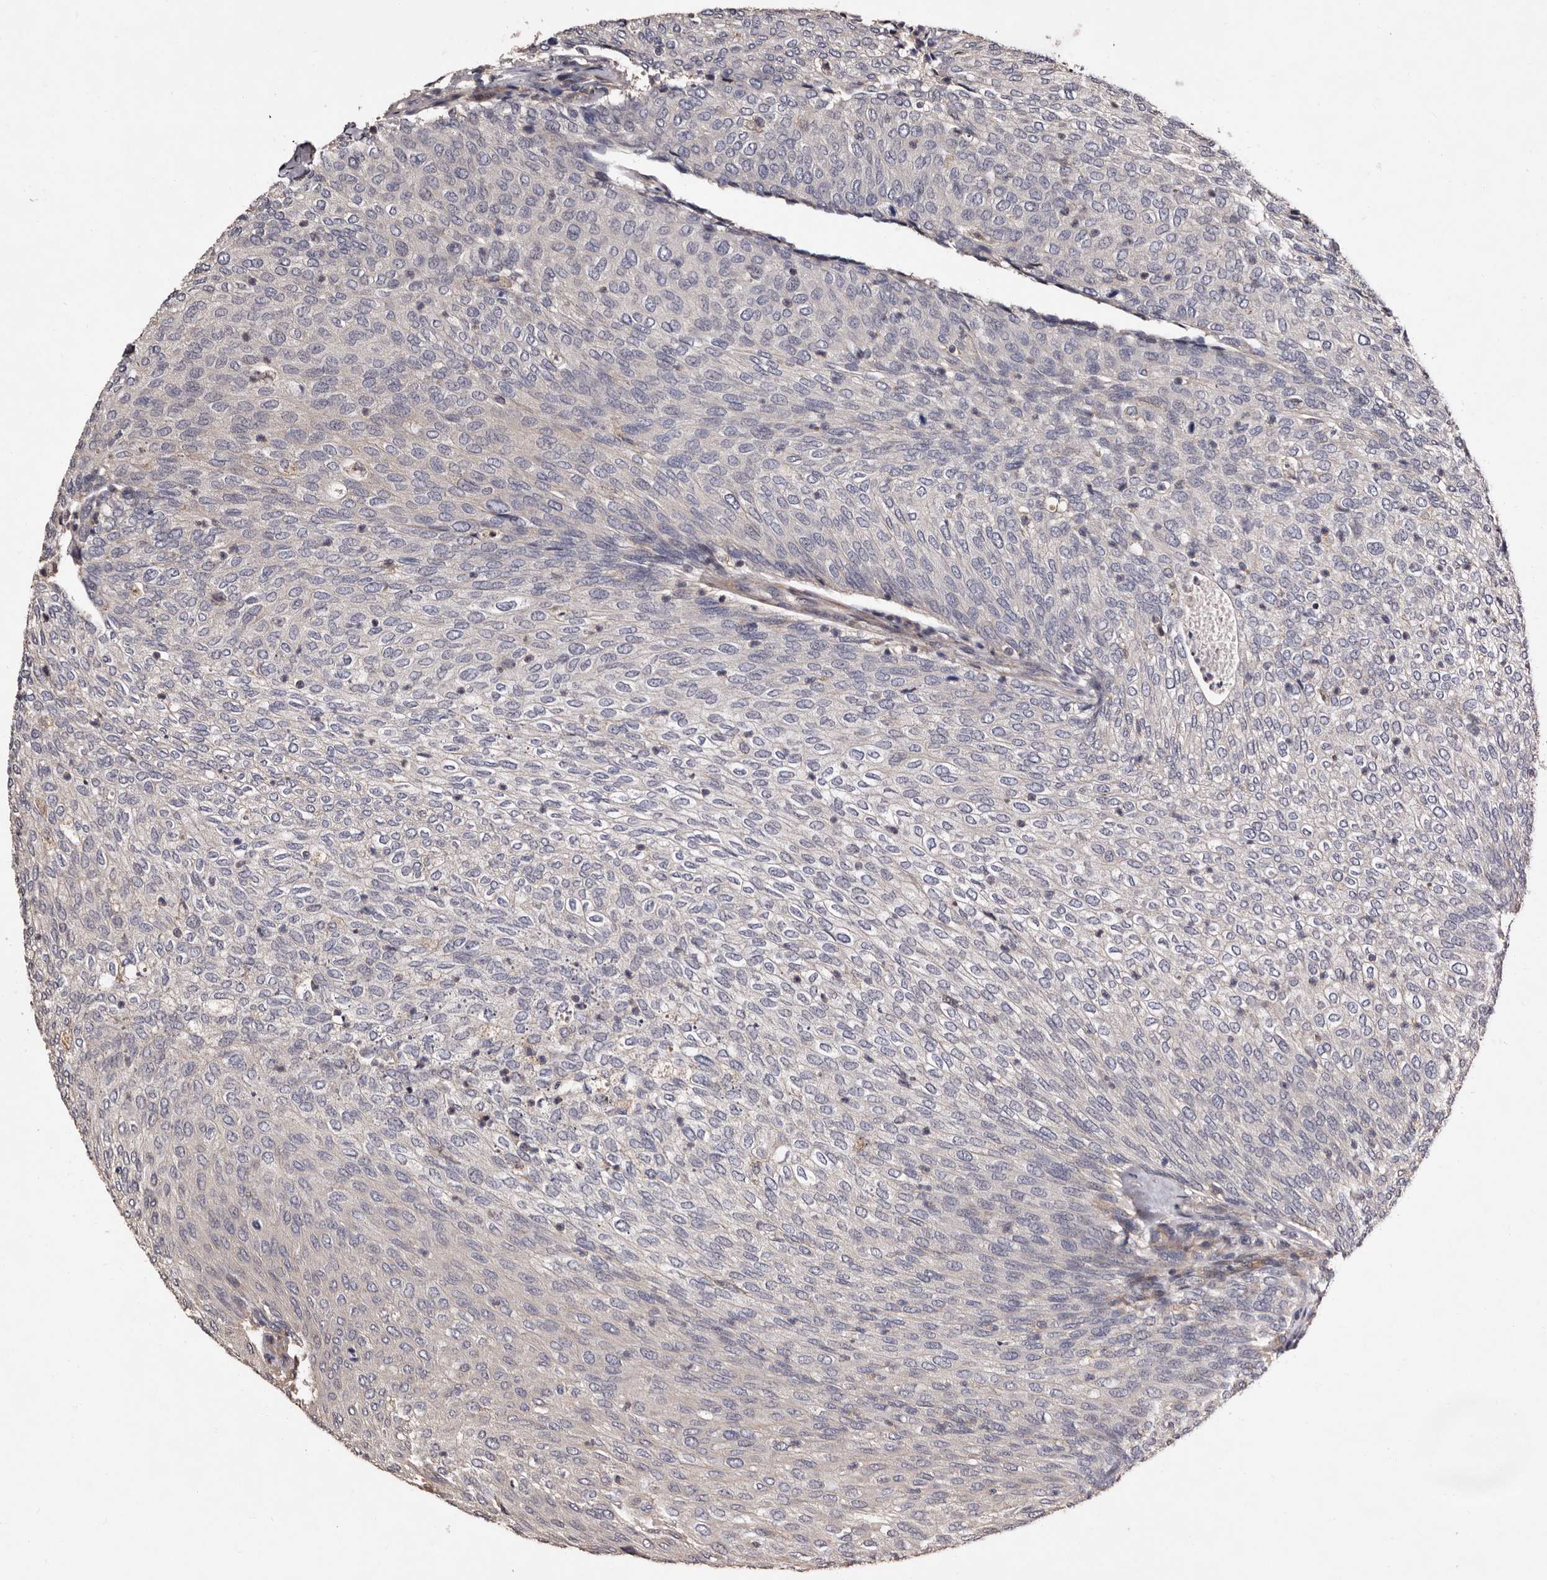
{"staining": {"intensity": "negative", "quantity": "none", "location": "none"}, "tissue": "urothelial cancer", "cell_type": "Tumor cells", "image_type": "cancer", "snomed": [{"axis": "morphology", "description": "Urothelial carcinoma, Low grade"}, {"axis": "topography", "description": "Urinary bladder"}], "caption": "Tumor cells are negative for brown protein staining in low-grade urothelial carcinoma.", "gene": "PRKD3", "patient": {"sex": "female", "age": 79}}